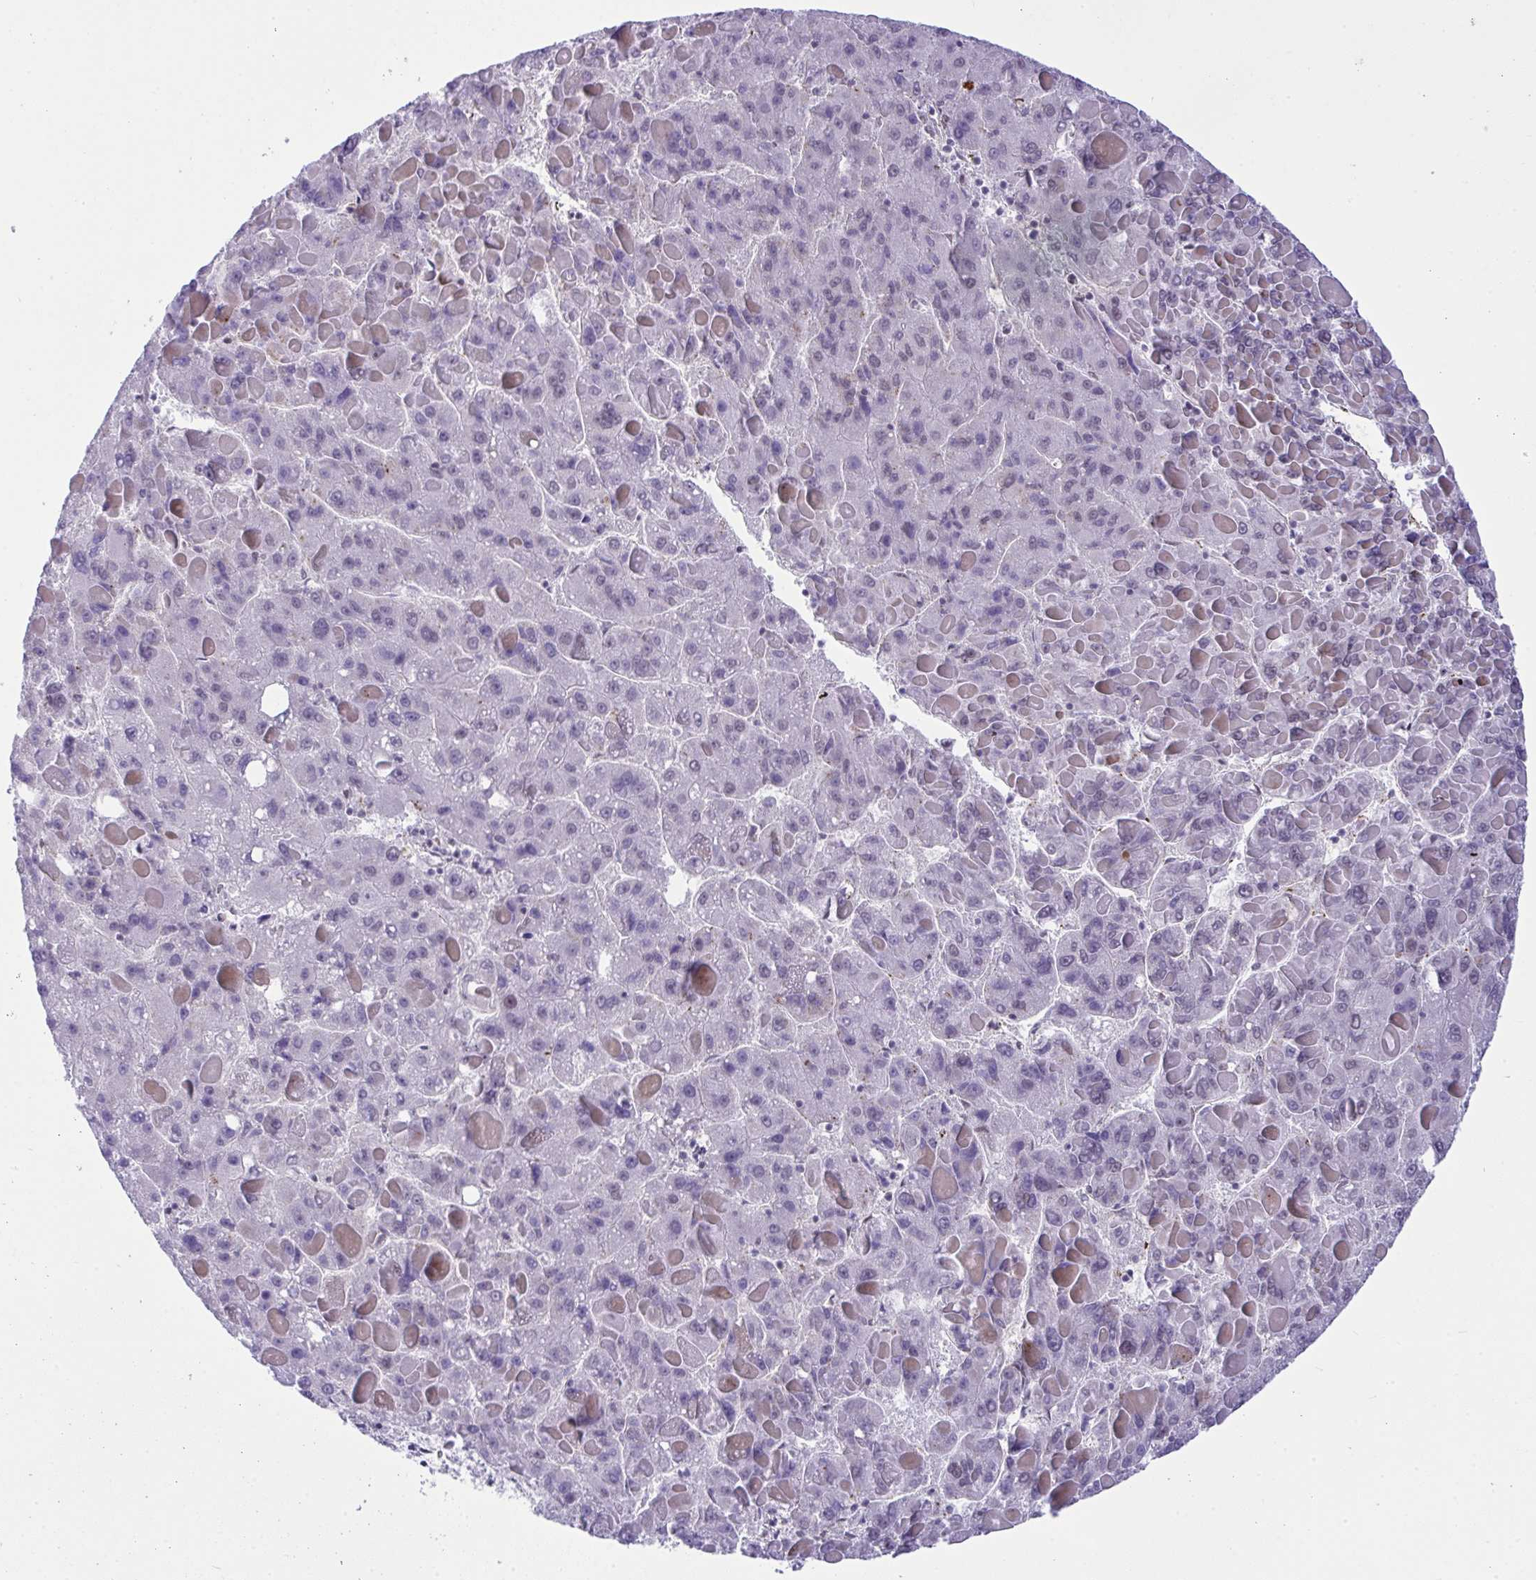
{"staining": {"intensity": "negative", "quantity": "none", "location": "none"}, "tissue": "liver cancer", "cell_type": "Tumor cells", "image_type": "cancer", "snomed": [{"axis": "morphology", "description": "Carcinoma, Hepatocellular, NOS"}, {"axis": "topography", "description": "Liver"}], "caption": "DAB immunohistochemical staining of liver cancer reveals no significant positivity in tumor cells. (Brightfield microscopy of DAB (3,3'-diaminobenzidine) immunohistochemistry (IHC) at high magnification).", "gene": "ZFHX3", "patient": {"sex": "female", "age": 82}}